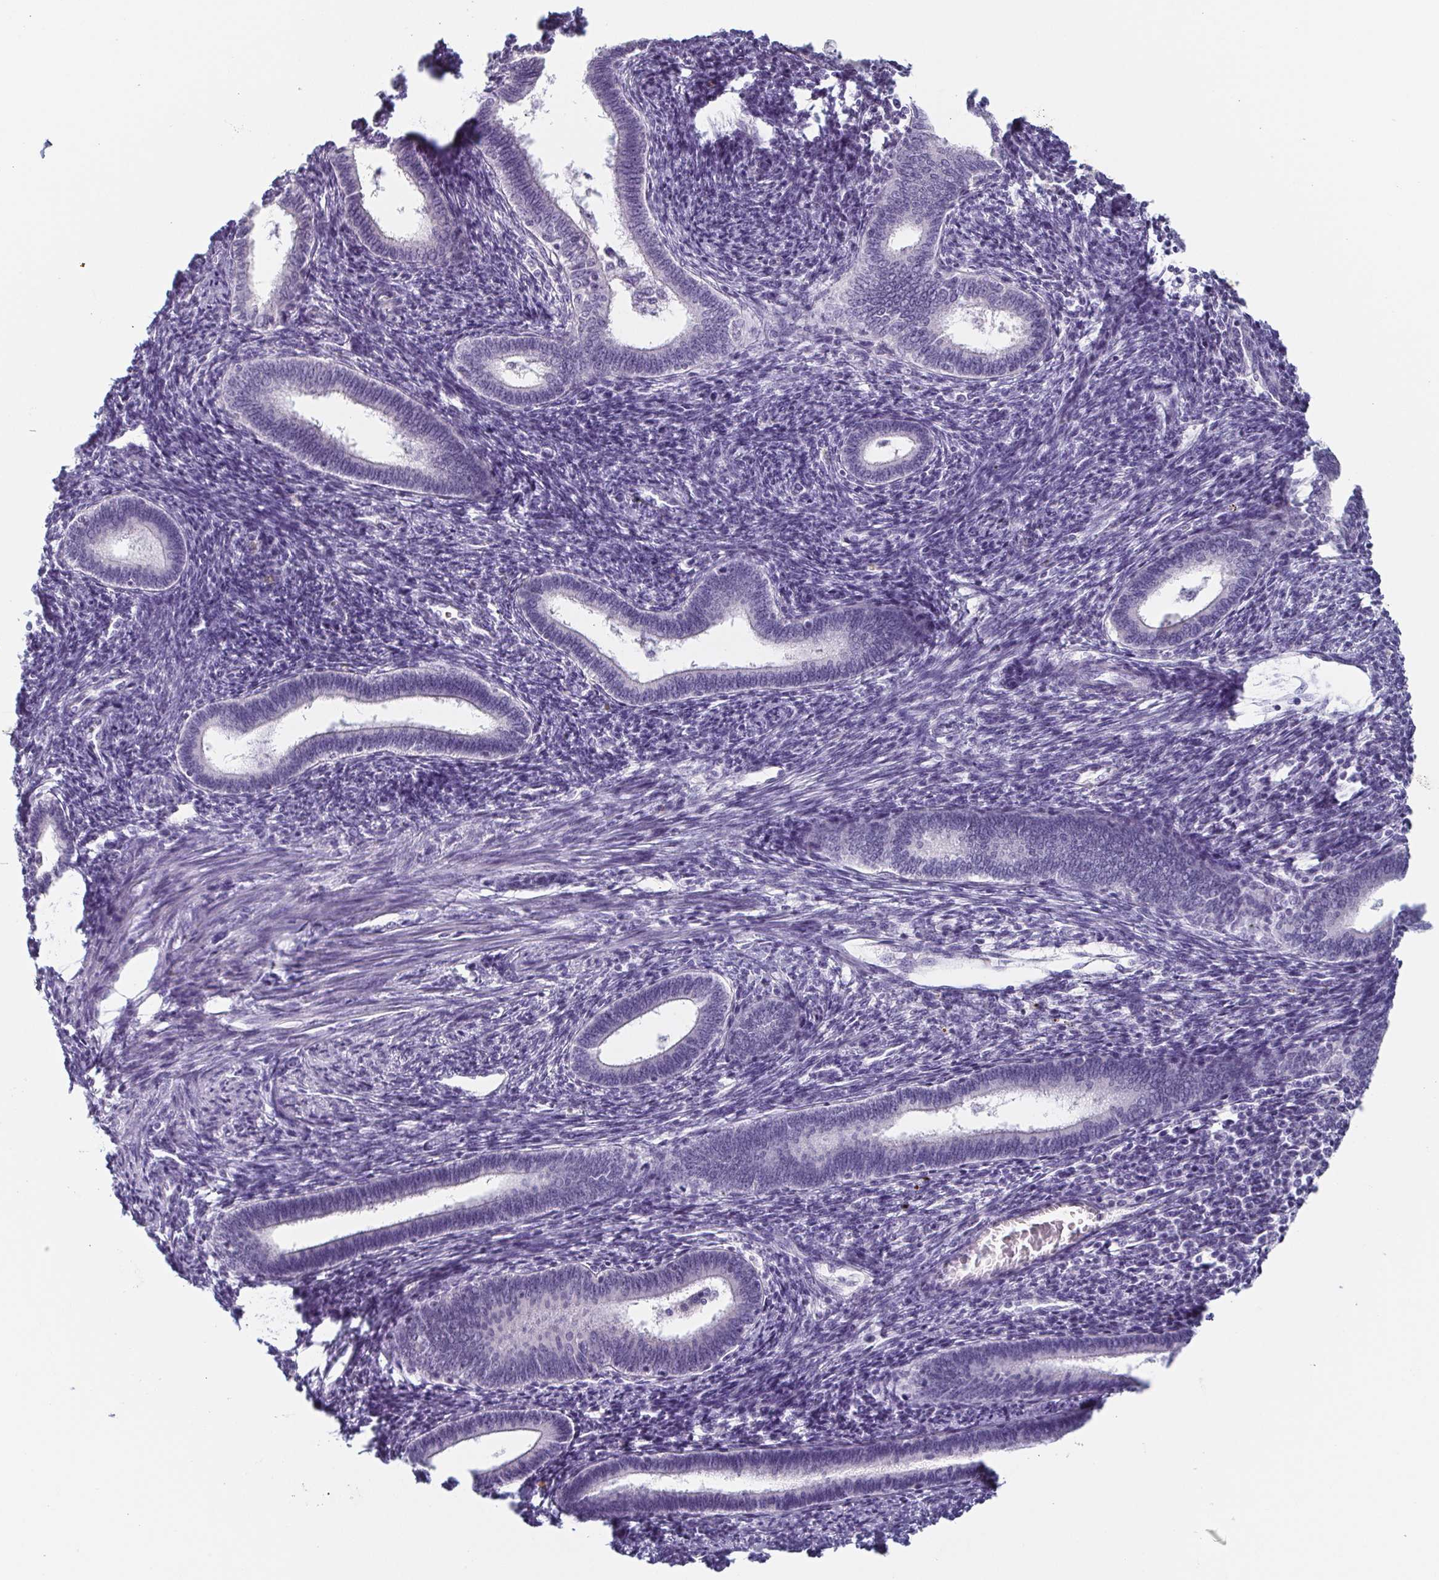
{"staining": {"intensity": "negative", "quantity": "none", "location": "none"}, "tissue": "endometrium", "cell_type": "Cells in endometrial stroma", "image_type": "normal", "snomed": [{"axis": "morphology", "description": "Normal tissue, NOS"}, {"axis": "topography", "description": "Endometrium"}], "caption": "IHC histopathology image of benign endometrium: endometrium stained with DAB exhibits no significant protein positivity in cells in endometrial stroma. Brightfield microscopy of immunohistochemistry (IHC) stained with DAB (brown) and hematoxylin (blue), captured at high magnification.", "gene": "ITLN1", "patient": {"sex": "female", "age": 41}}